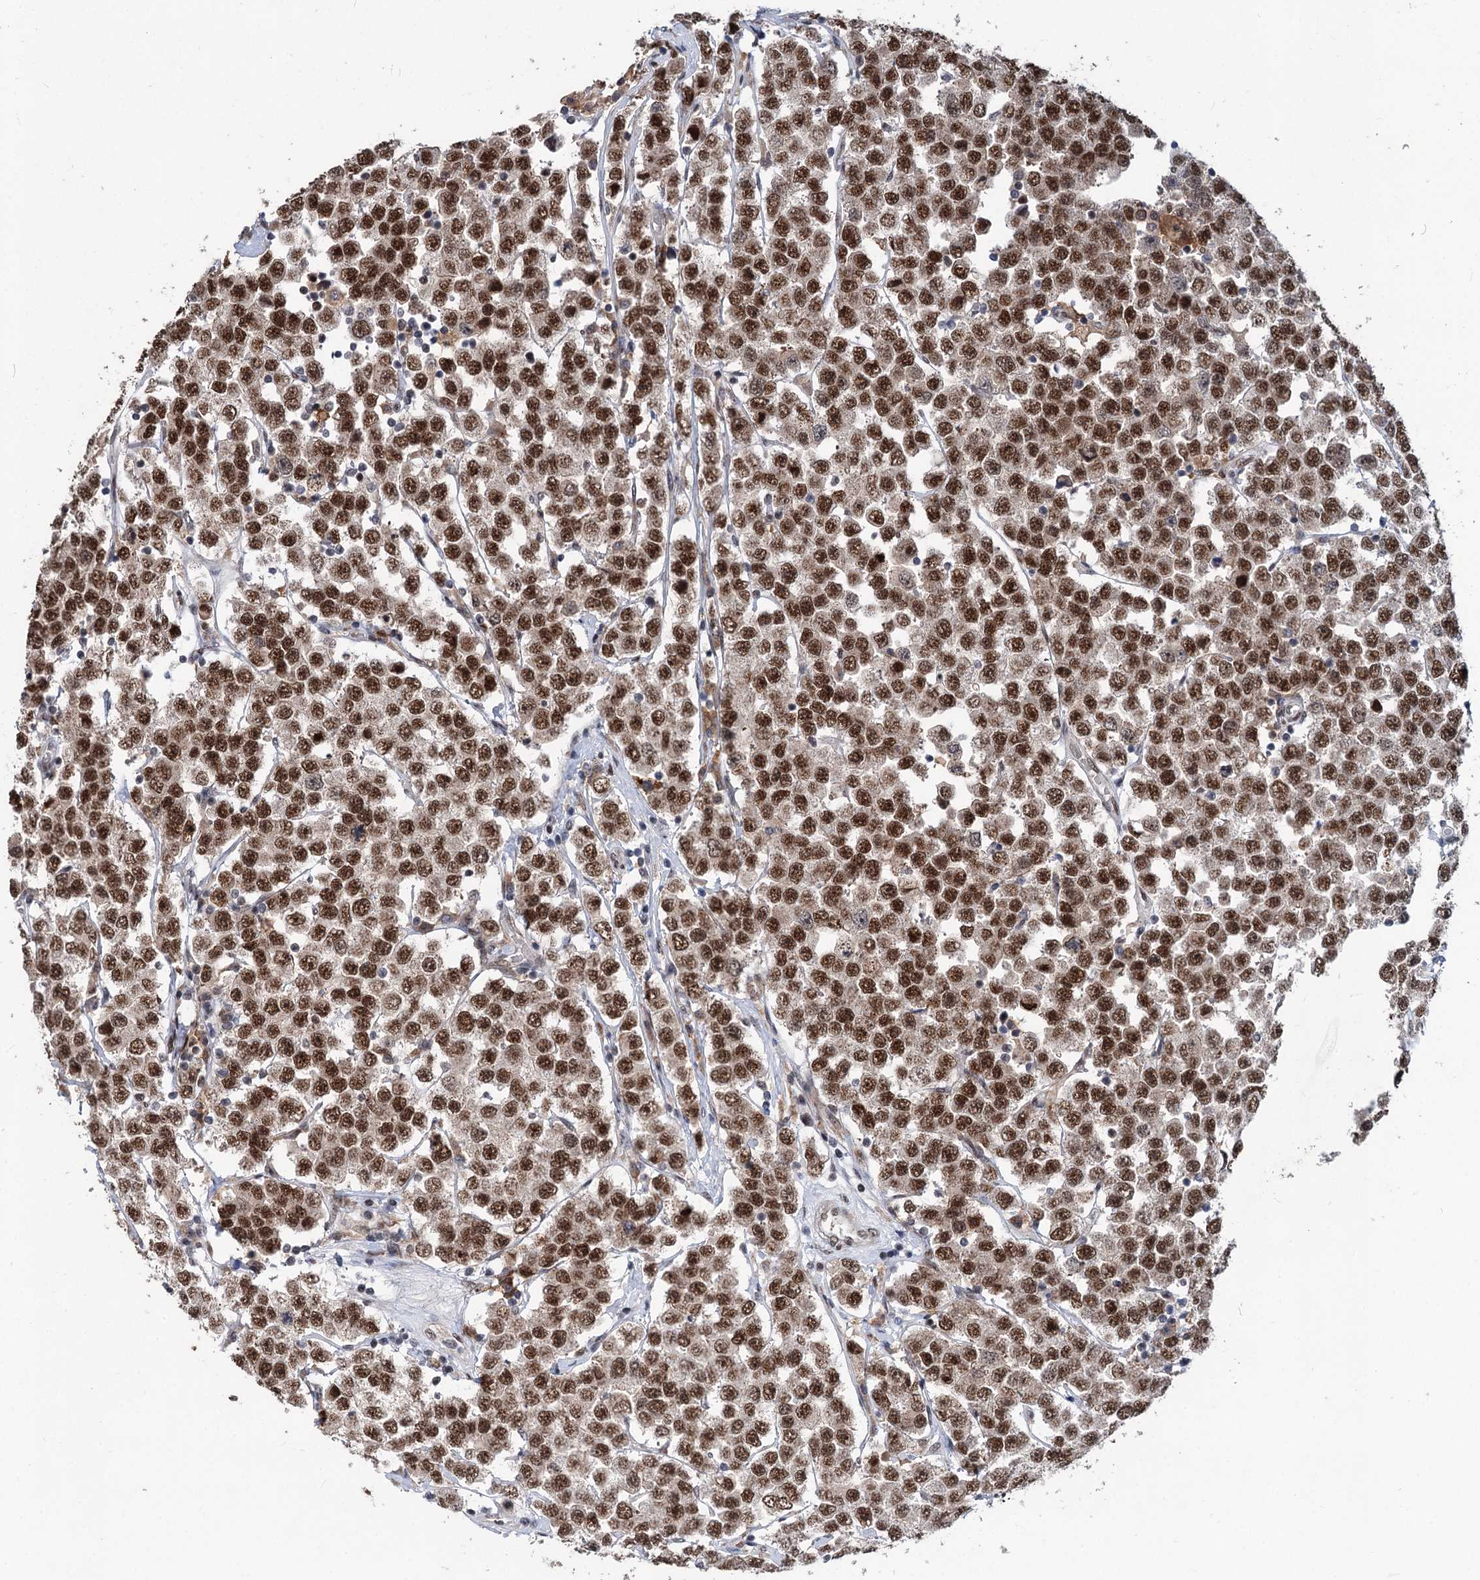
{"staining": {"intensity": "moderate", "quantity": ">75%", "location": "nuclear"}, "tissue": "testis cancer", "cell_type": "Tumor cells", "image_type": "cancer", "snomed": [{"axis": "morphology", "description": "Seminoma, NOS"}, {"axis": "topography", "description": "Testis"}], "caption": "A high-resolution histopathology image shows immunohistochemistry (IHC) staining of testis seminoma, which demonstrates moderate nuclear expression in approximately >75% of tumor cells. Ihc stains the protein of interest in brown and the nuclei are stained blue.", "gene": "PHF8", "patient": {"sex": "male", "age": 28}}